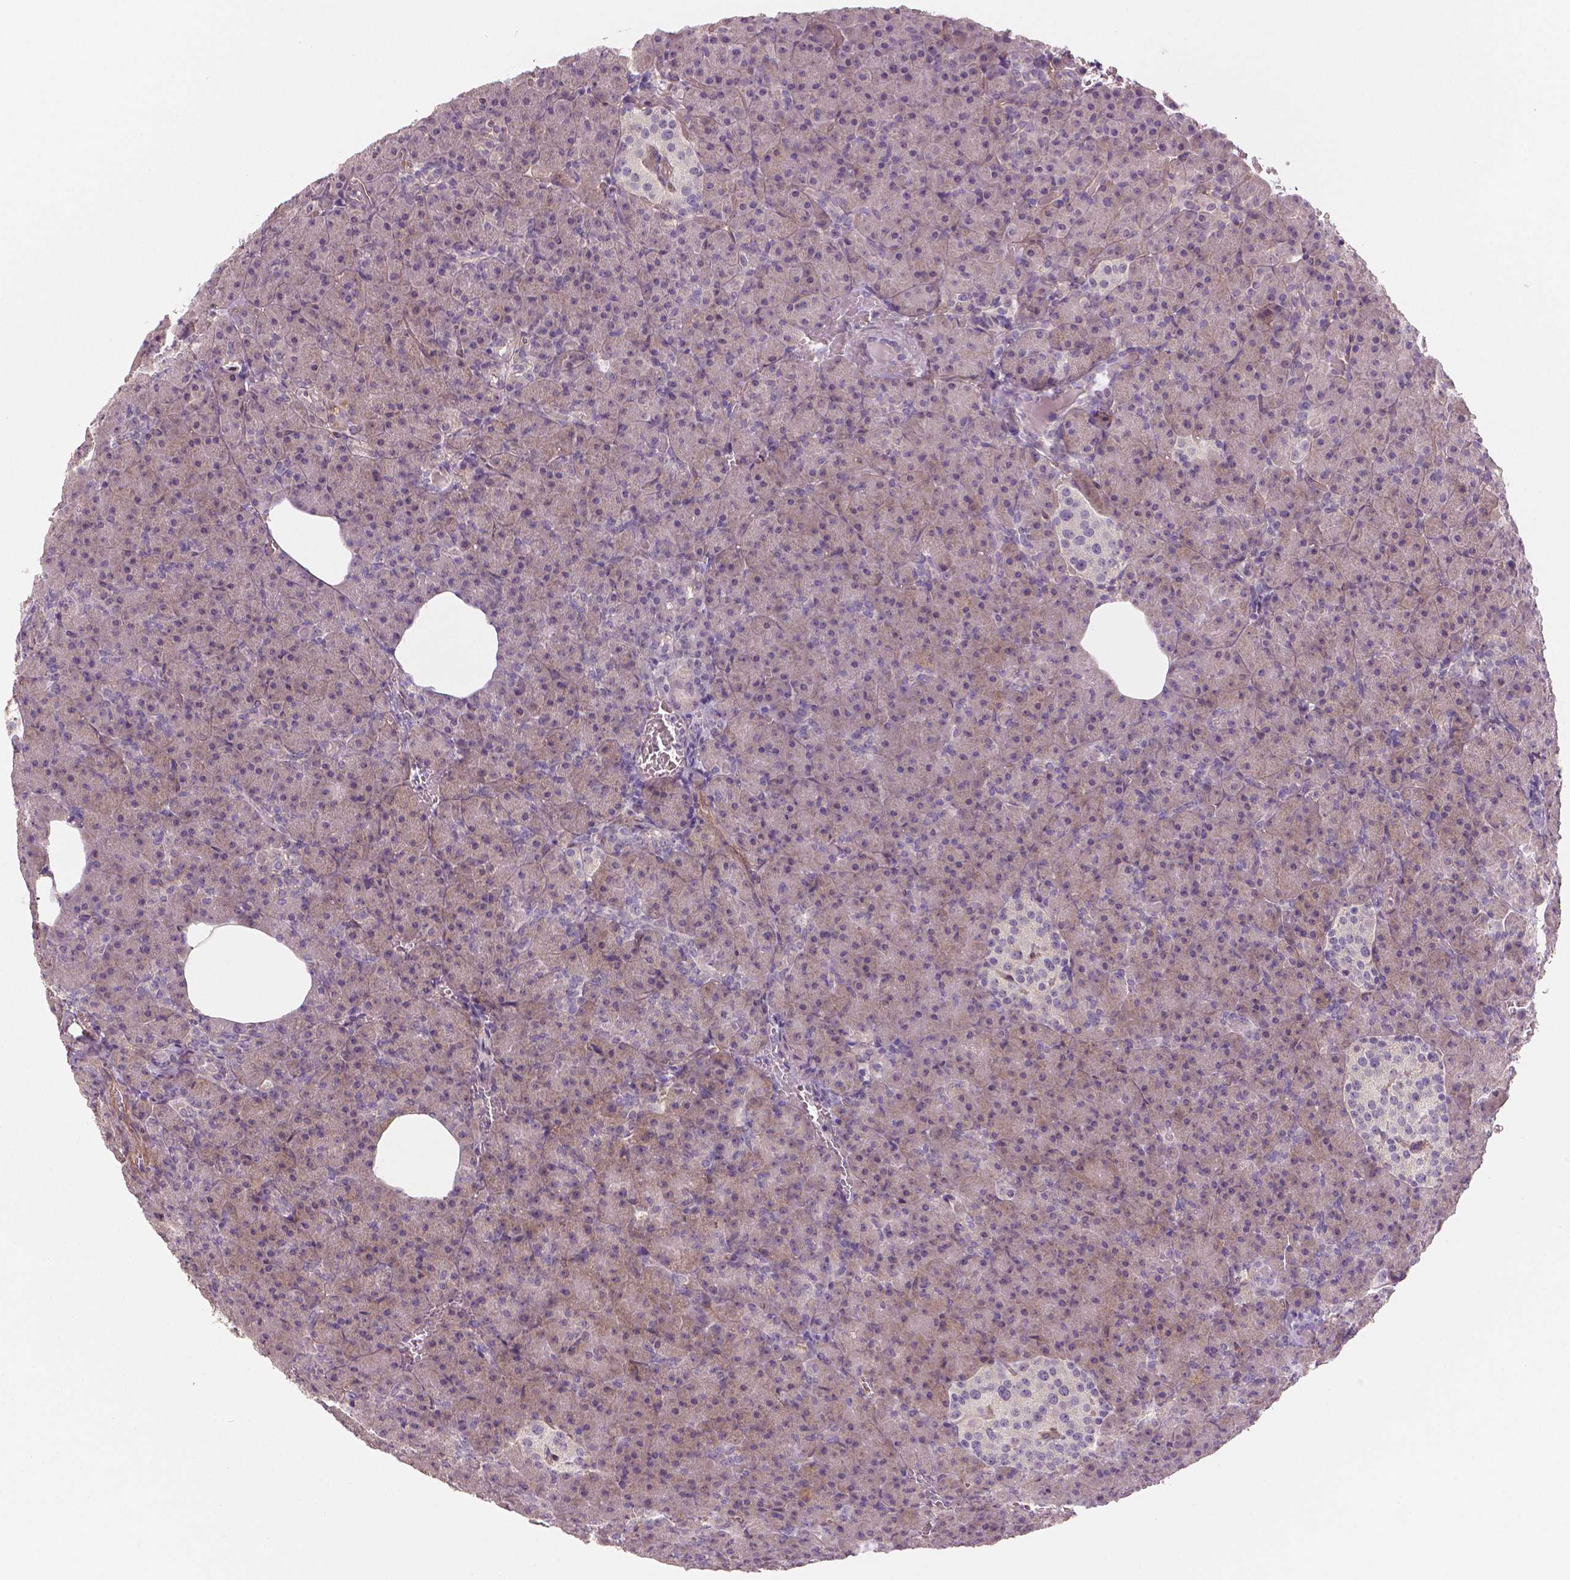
{"staining": {"intensity": "weak", "quantity": "<25%", "location": "cytoplasmic/membranous"}, "tissue": "pancreas", "cell_type": "Exocrine glandular cells", "image_type": "normal", "snomed": [{"axis": "morphology", "description": "Normal tissue, NOS"}, {"axis": "topography", "description": "Pancreas"}], "caption": "Pancreas stained for a protein using immunohistochemistry (IHC) displays no expression exocrine glandular cells.", "gene": "FLT1", "patient": {"sex": "female", "age": 74}}